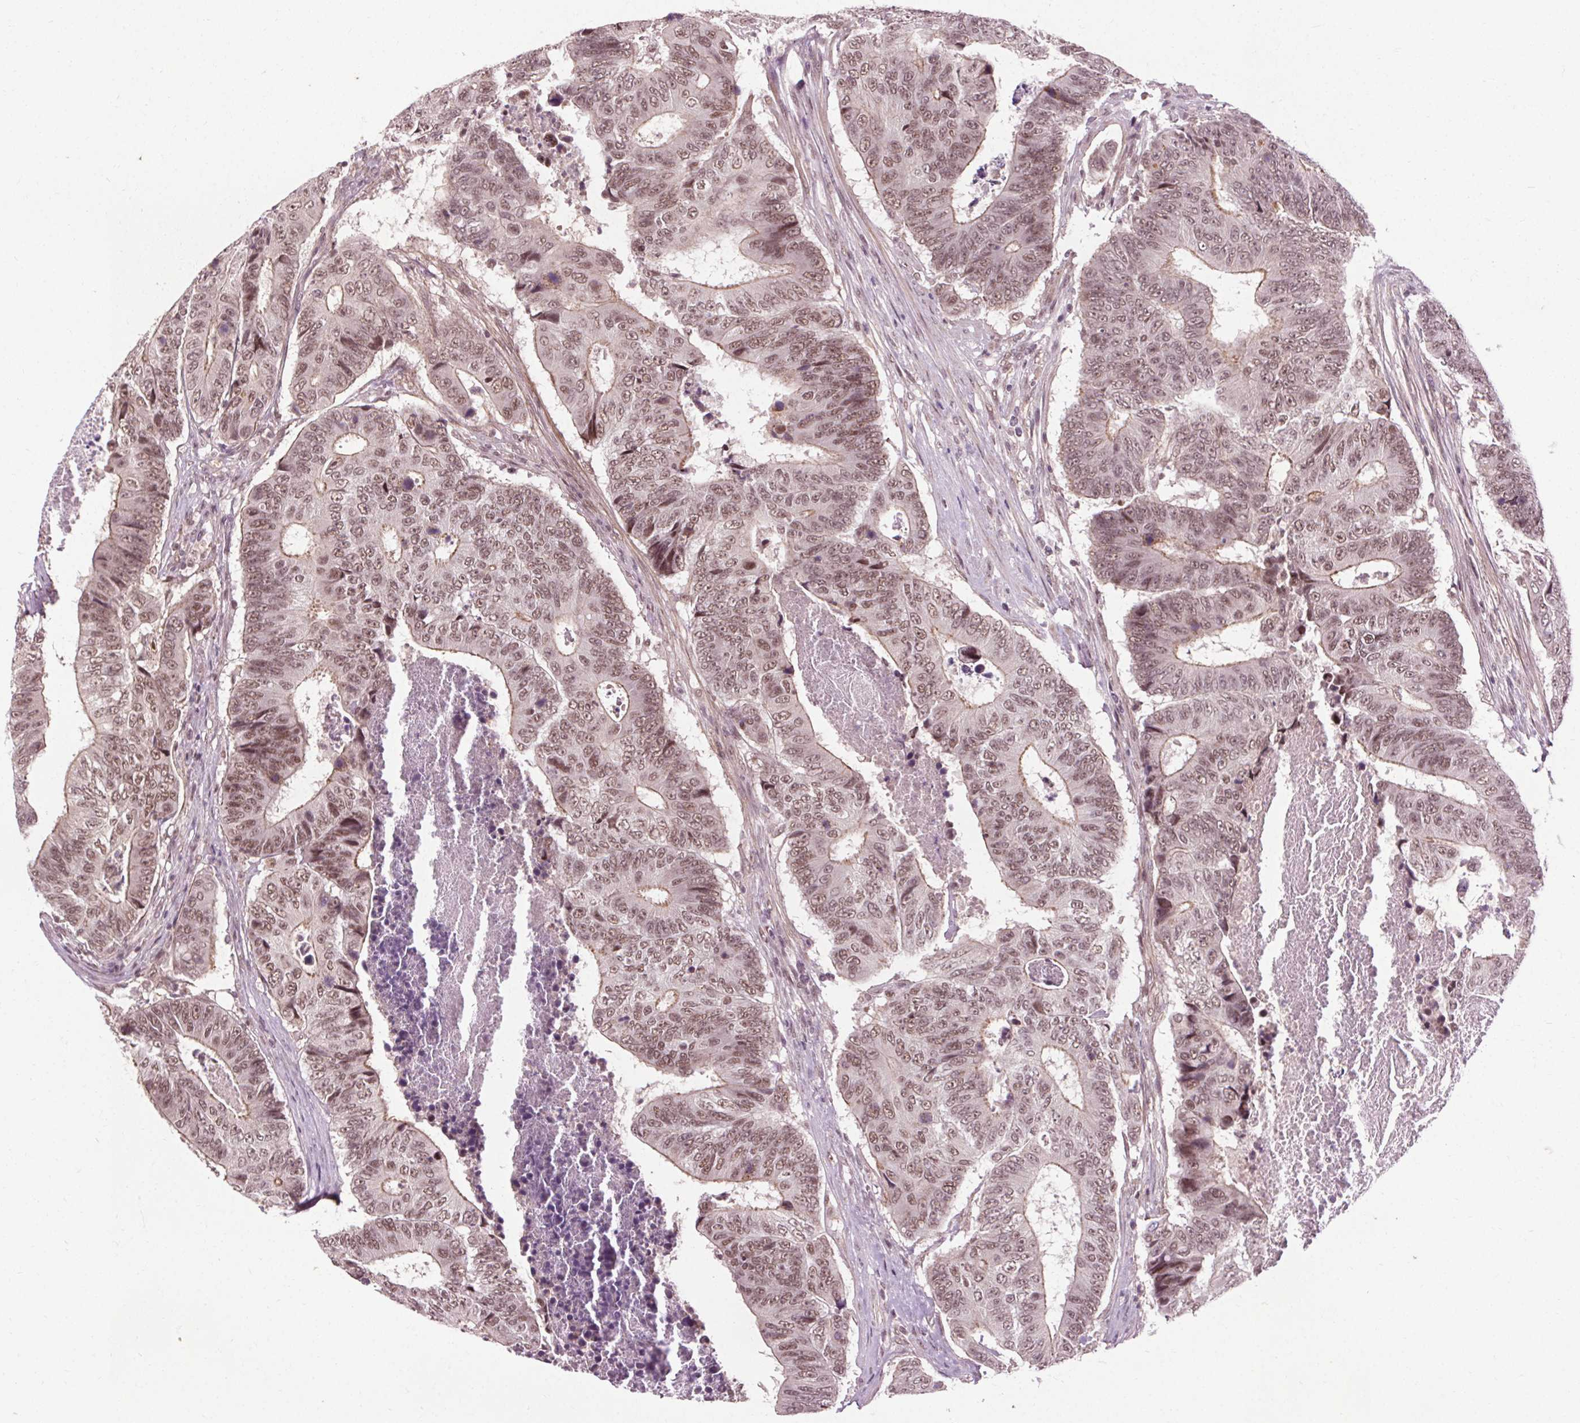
{"staining": {"intensity": "moderate", "quantity": ">75%", "location": "nuclear"}, "tissue": "colorectal cancer", "cell_type": "Tumor cells", "image_type": "cancer", "snomed": [{"axis": "morphology", "description": "Adenocarcinoma, NOS"}, {"axis": "topography", "description": "Colon"}], "caption": "Immunohistochemistry (IHC) image of neoplastic tissue: human adenocarcinoma (colorectal) stained using IHC demonstrates medium levels of moderate protein expression localized specifically in the nuclear of tumor cells, appearing as a nuclear brown color.", "gene": "MED6", "patient": {"sex": "female", "age": 48}}